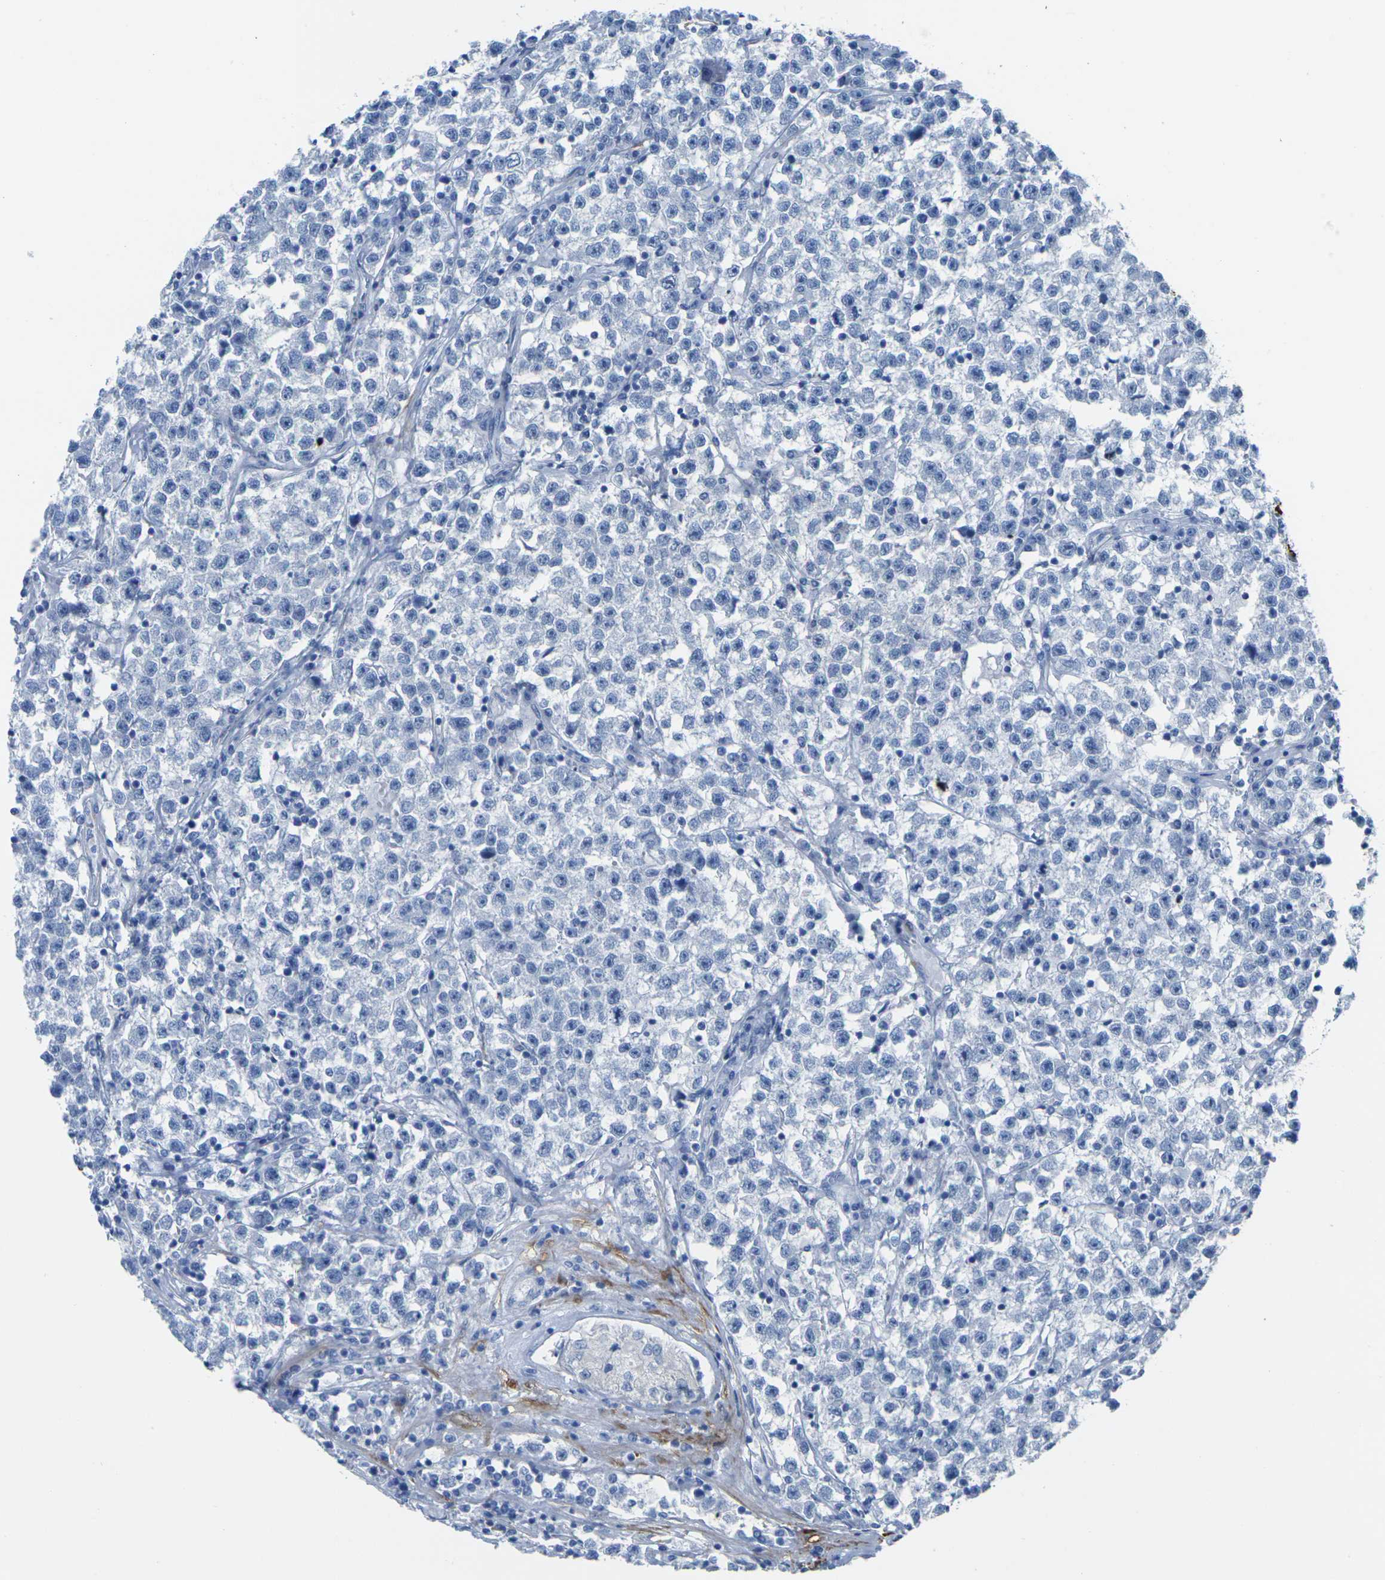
{"staining": {"intensity": "negative", "quantity": "none", "location": "none"}, "tissue": "testis cancer", "cell_type": "Tumor cells", "image_type": "cancer", "snomed": [{"axis": "morphology", "description": "Seminoma, NOS"}, {"axis": "topography", "description": "Testis"}], "caption": "IHC histopathology image of neoplastic tissue: testis seminoma stained with DAB reveals no significant protein staining in tumor cells.", "gene": "CNN1", "patient": {"sex": "male", "age": 22}}